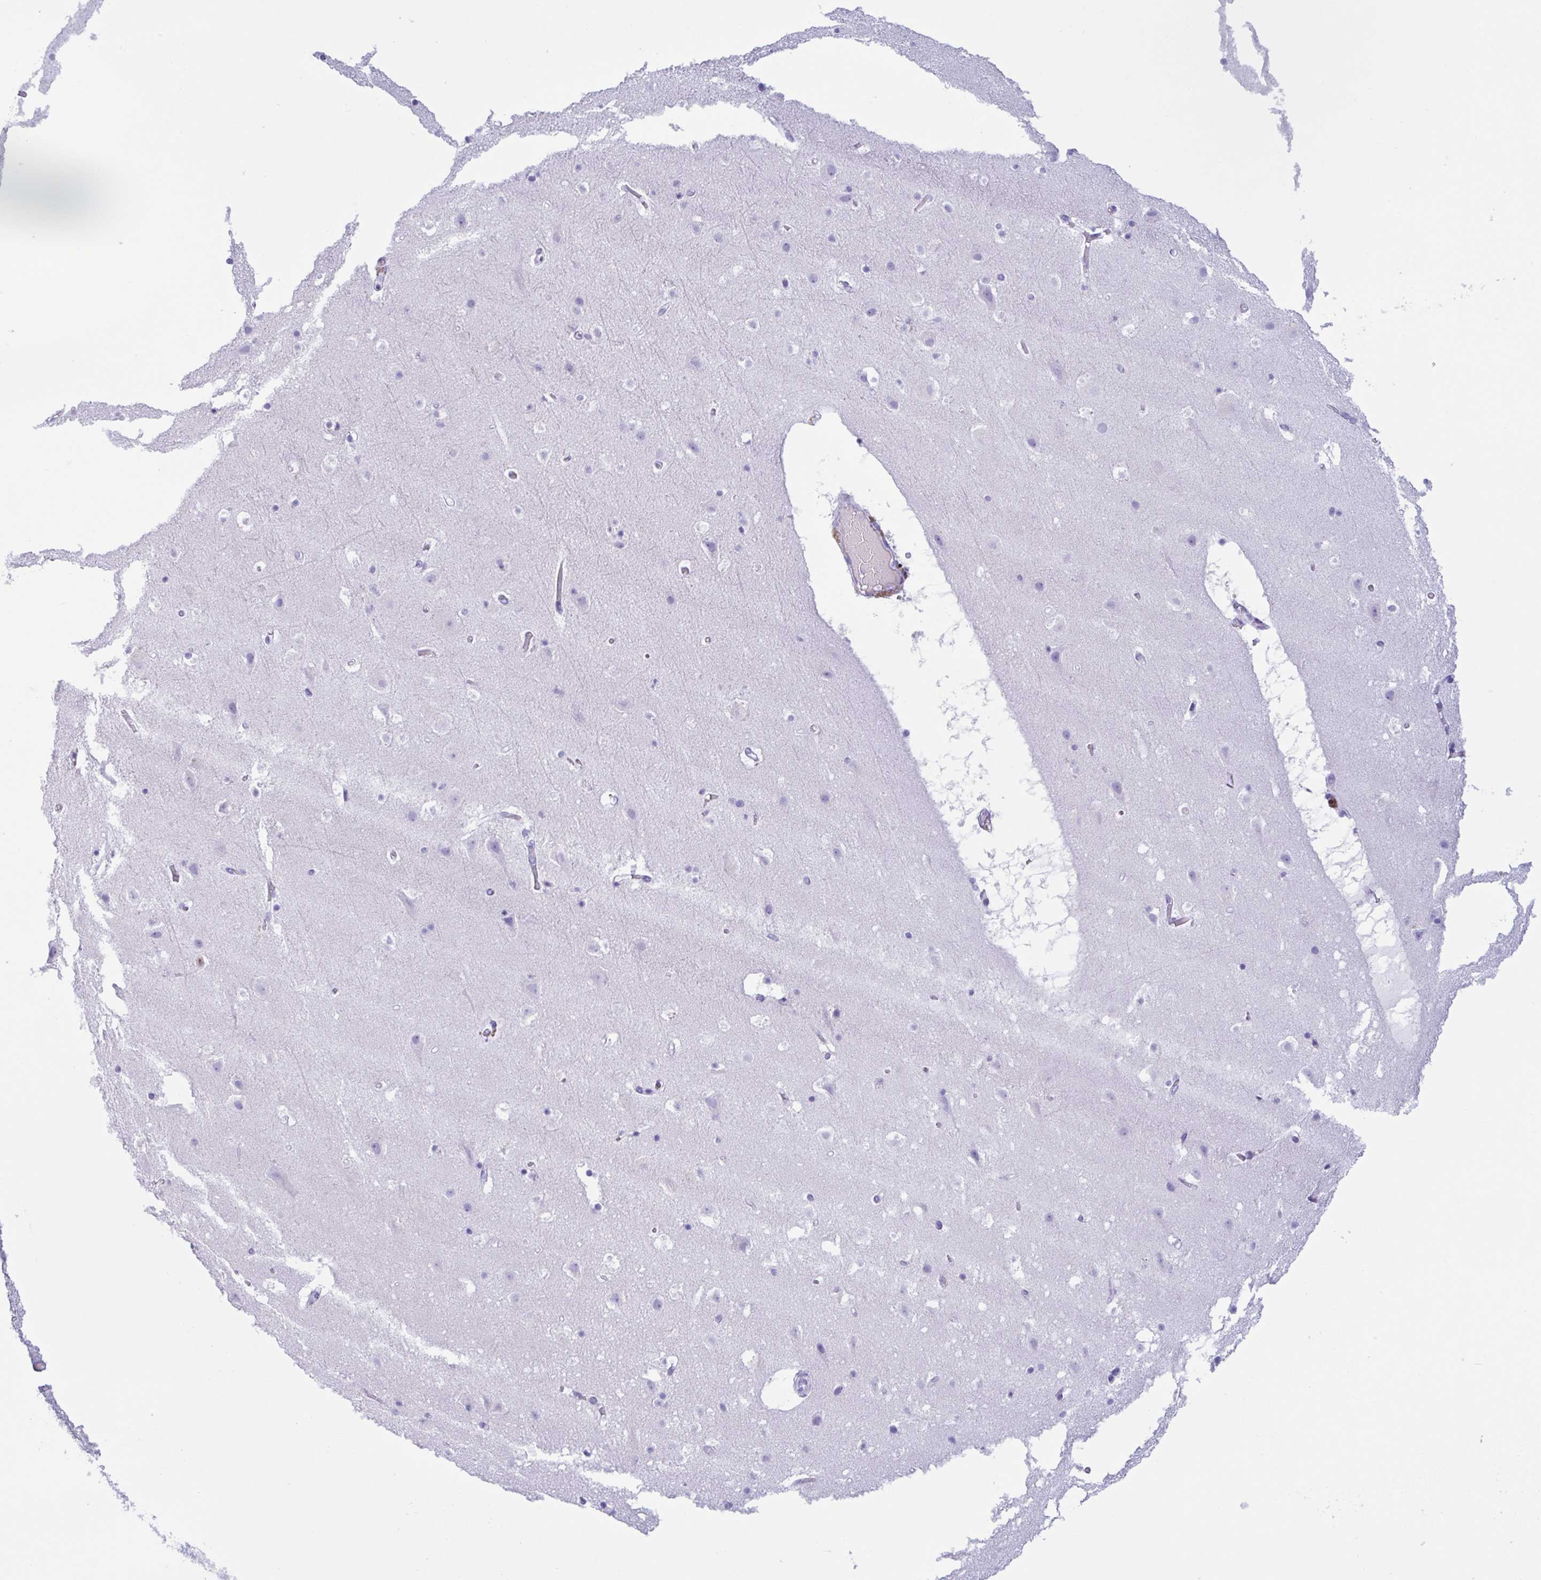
{"staining": {"intensity": "negative", "quantity": "none", "location": "none"}, "tissue": "cerebral cortex", "cell_type": "Endothelial cells", "image_type": "normal", "snomed": [{"axis": "morphology", "description": "Normal tissue, NOS"}, {"axis": "topography", "description": "Cerebral cortex"}], "caption": "A photomicrograph of human cerebral cortex is negative for staining in endothelial cells. (Immunohistochemistry (ihc), brightfield microscopy, high magnification).", "gene": "DTWD2", "patient": {"sex": "female", "age": 42}}